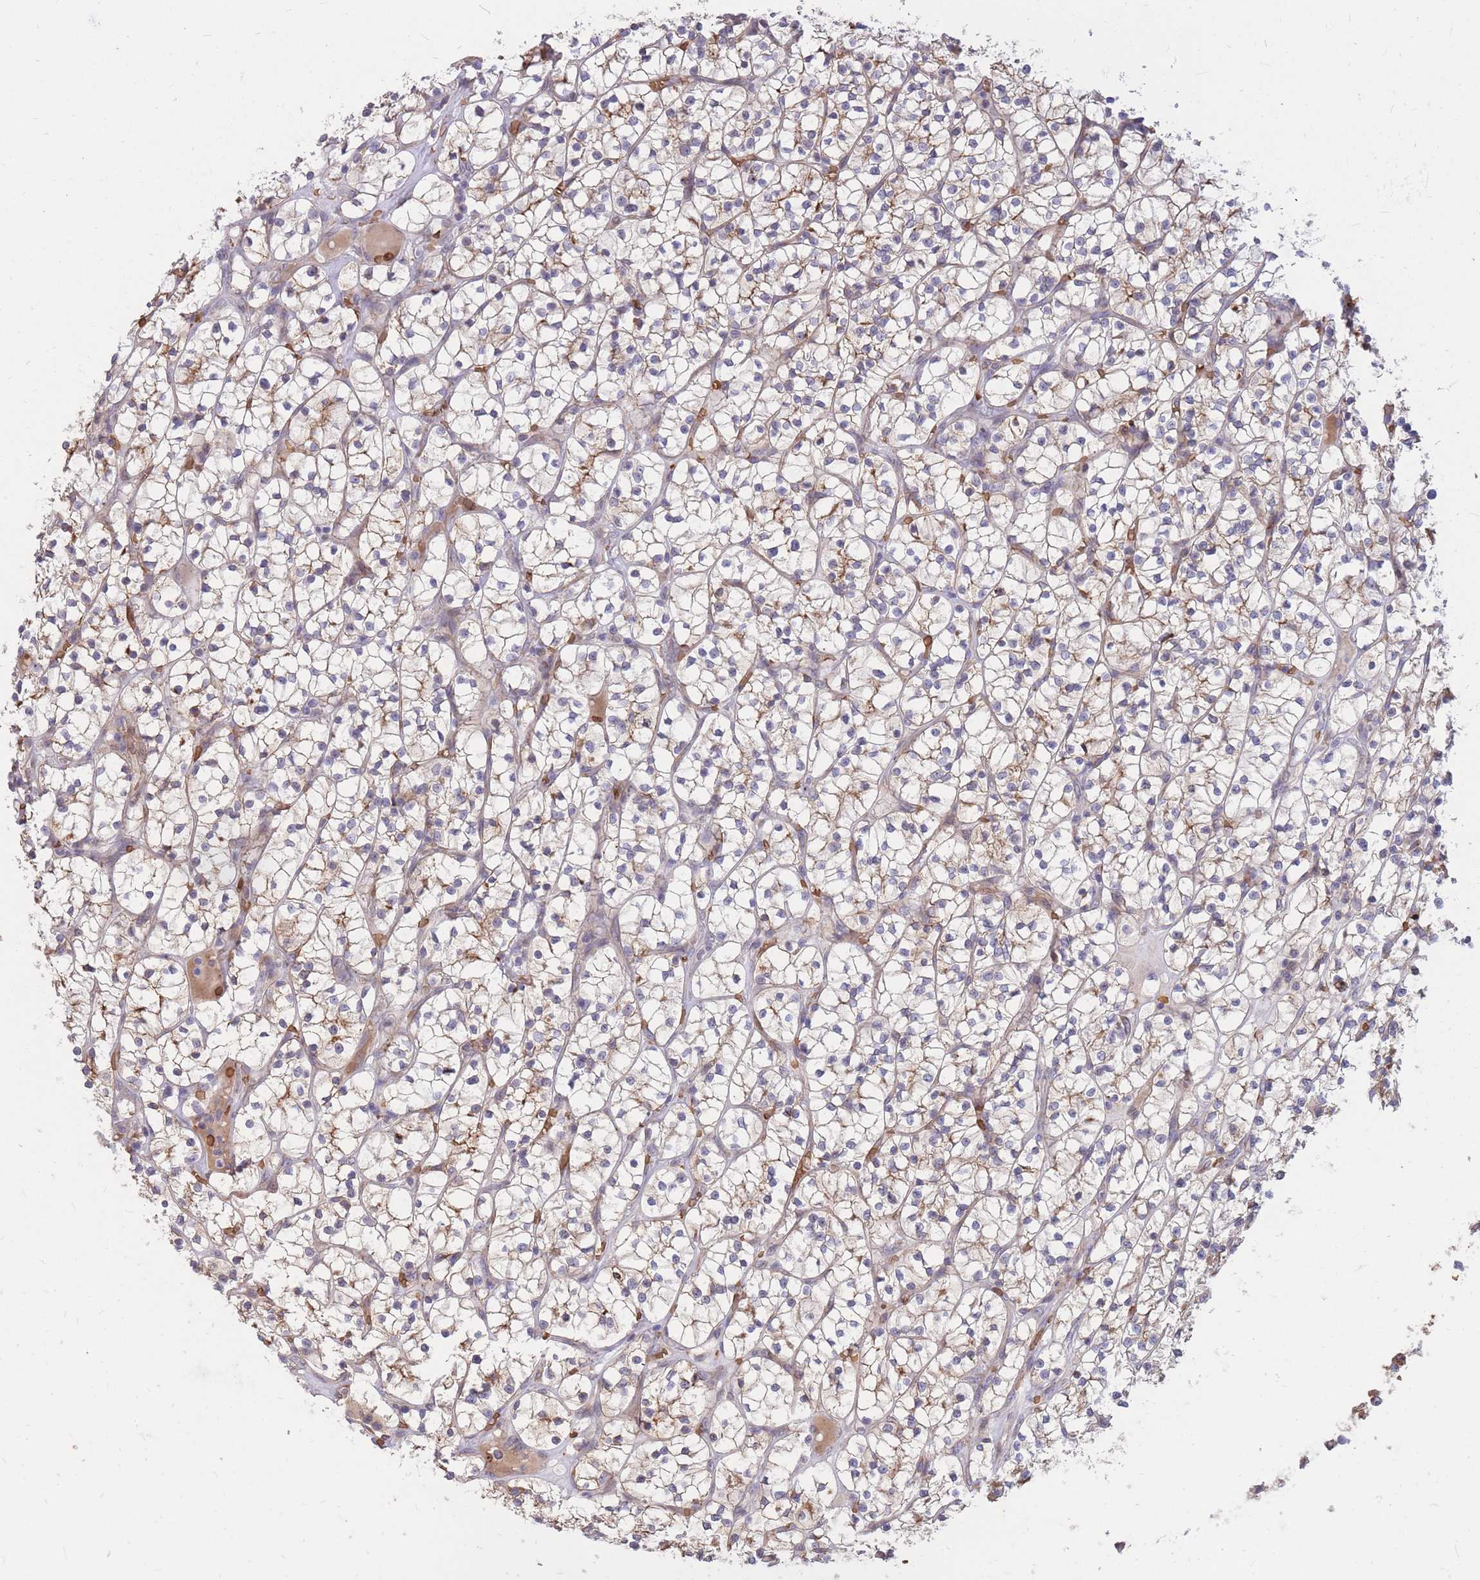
{"staining": {"intensity": "weak", "quantity": "25%-75%", "location": "cytoplasmic/membranous"}, "tissue": "renal cancer", "cell_type": "Tumor cells", "image_type": "cancer", "snomed": [{"axis": "morphology", "description": "Adenocarcinoma, NOS"}, {"axis": "topography", "description": "Kidney"}], "caption": "Weak cytoplasmic/membranous positivity for a protein is seen in approximately 25%-75% of tumor cells of adenocarcinoma (renal) using immunohistochemistry.", "gene": "ATP10D", "patient": {"sex": "female", "age": 64}}